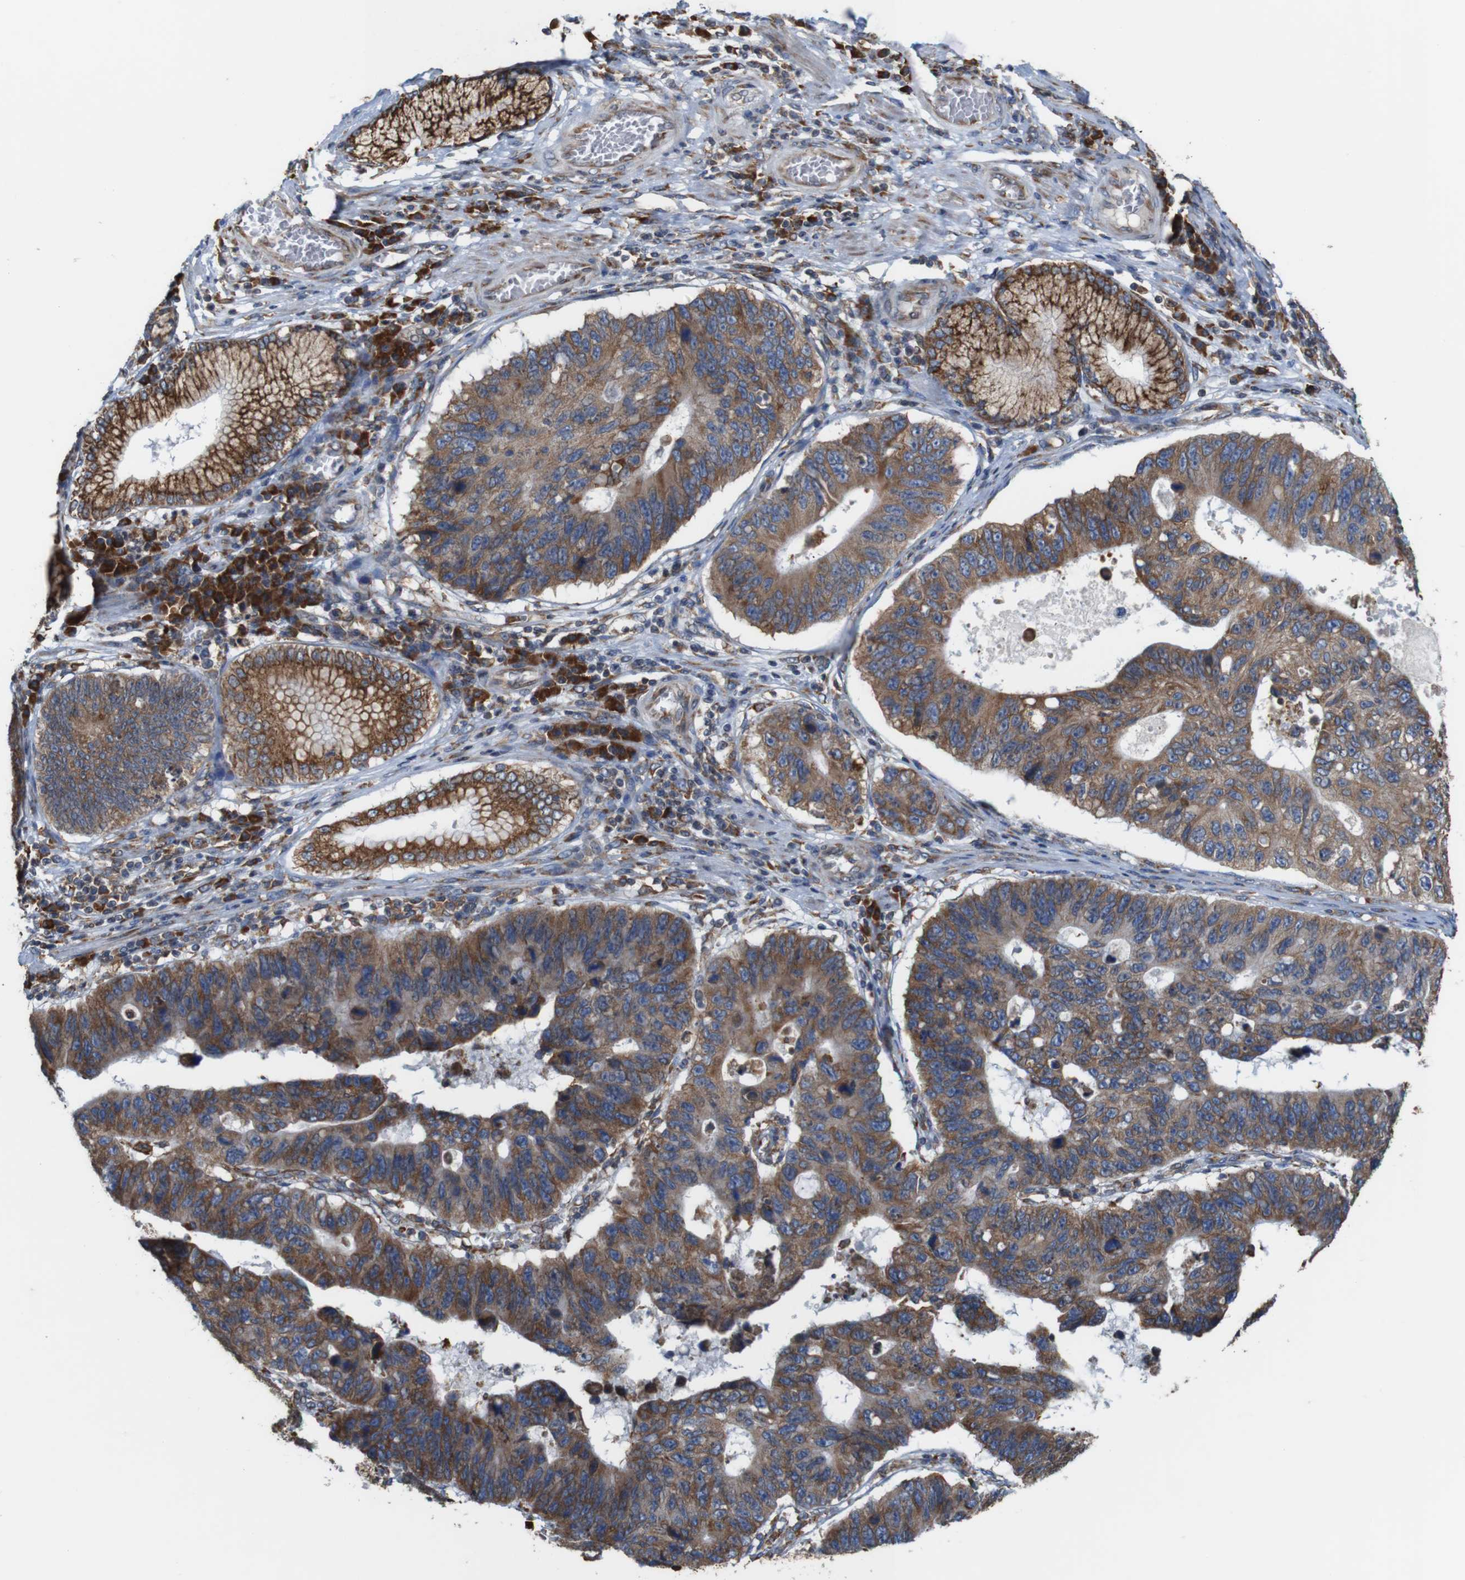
{"staining": {"intensity": "moderate", "quantity": ">75%", "location": "cytoplasmic/membranous"}, "tissue": "stomach cancer", "cell_type": "Tumor cells", "image_type": "cancer", "snomed": [{"axis": "morphology", "description": "Adenocarcinoma, NOS"}, {"axis": "topography", "description": "Stomach"}], "caption": "IHC of human stomach cancer exhibits medium levels of moderate cytoplasmic/membranous positivity in approximately >75% of tumor cells.", "gene": "UGGT1", "patient": {"sex": "male", "age": 59}}